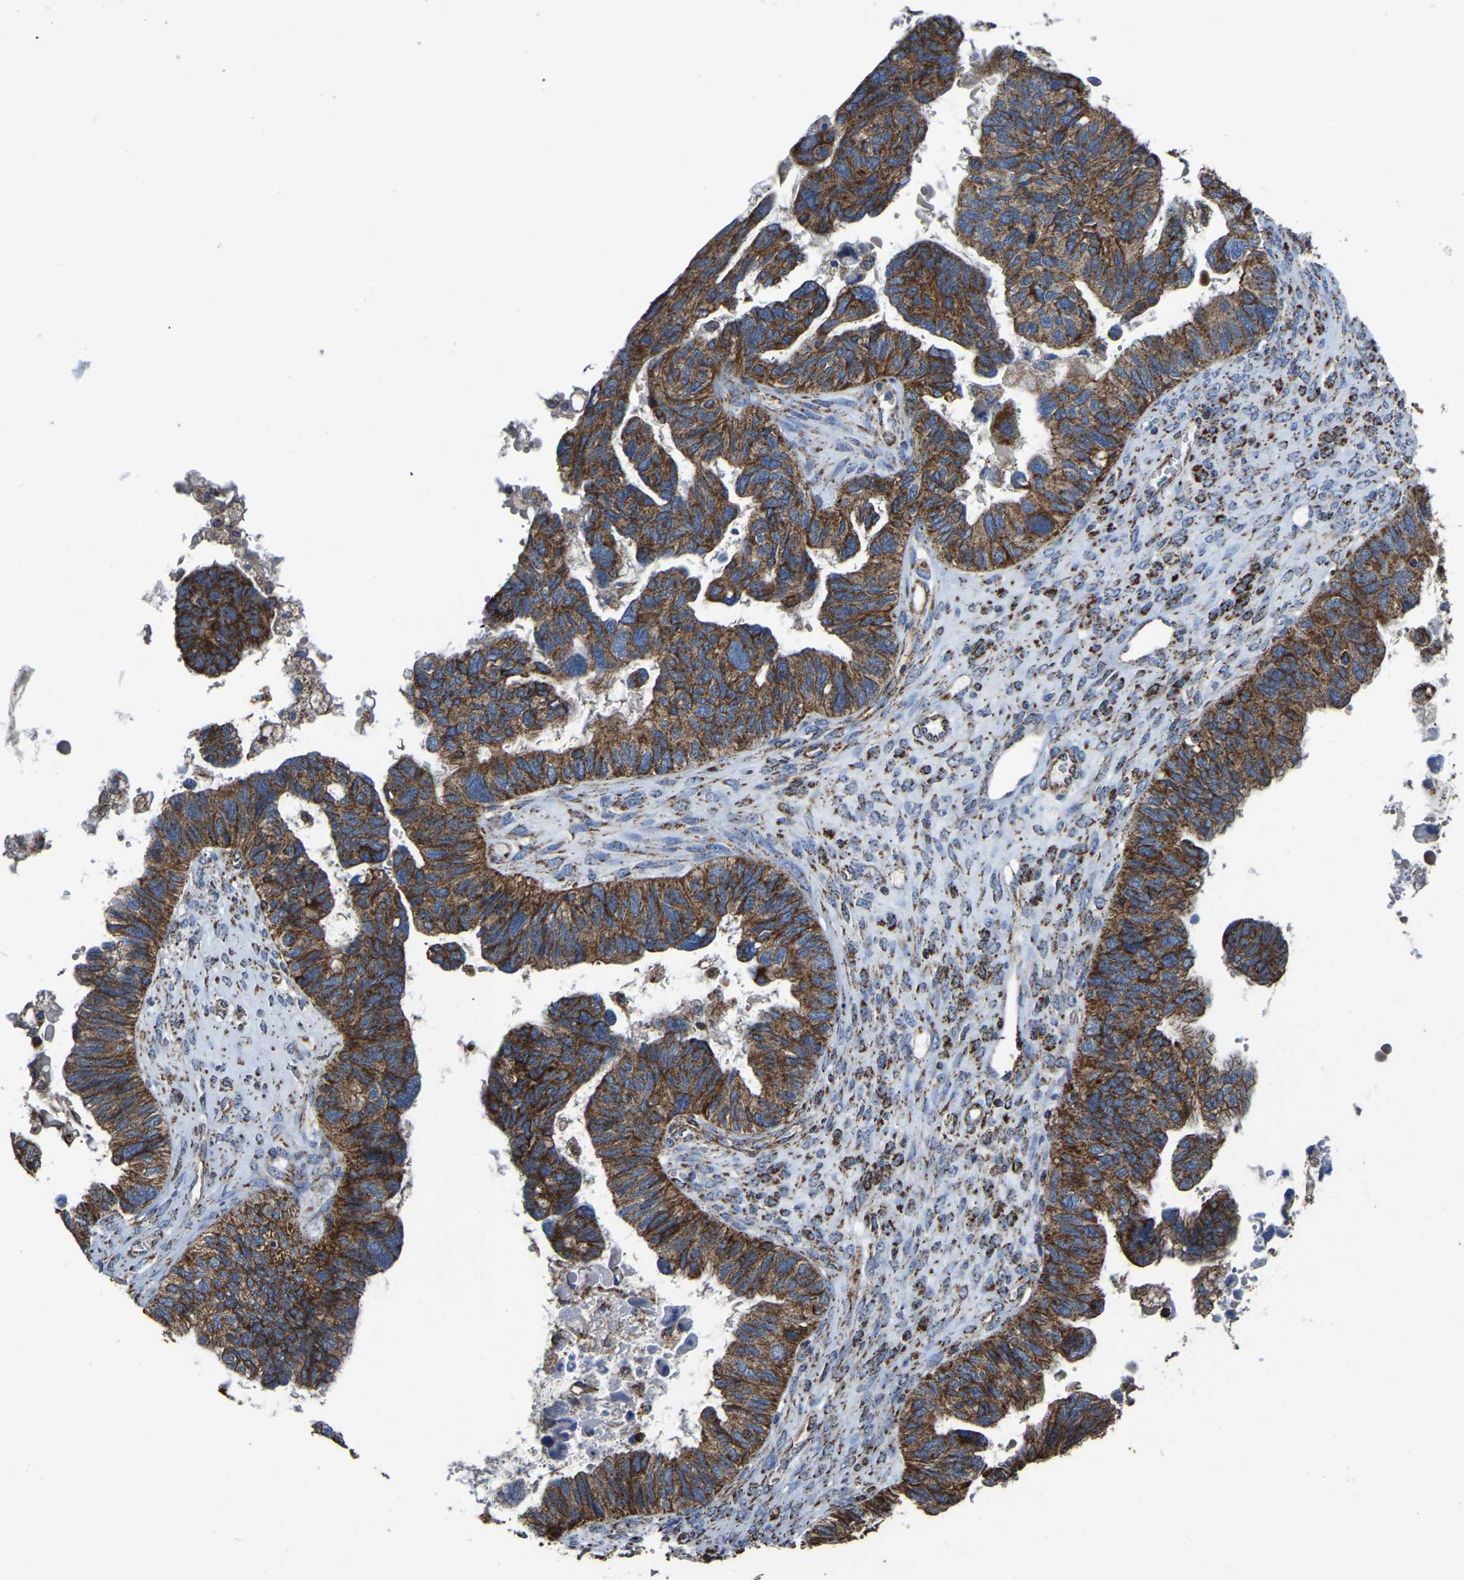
{"staining": {"intensity": "strong", "quantity": ">75%", "location": "cytoplasmic/membranous"}, "tissue": "ovarian cancer", "cell_type": "Tumor cells", "image_type": "cancer", "snomed": [{"axis": "morphology", "description": "Cystadenocarcinoma, serous, NOS"}, {"axis": "topography", "description": "Ovary"}], "caption": "The image reveals immunohistochemical staining of ovarian cancer (serous cystadenocarcinoma). There is strong cytoplasmic/membranous positivity is identified in approximately >75% of tumor cells.", "gene": "ETFA", "patient": {"sex": "female", "age": 79}}